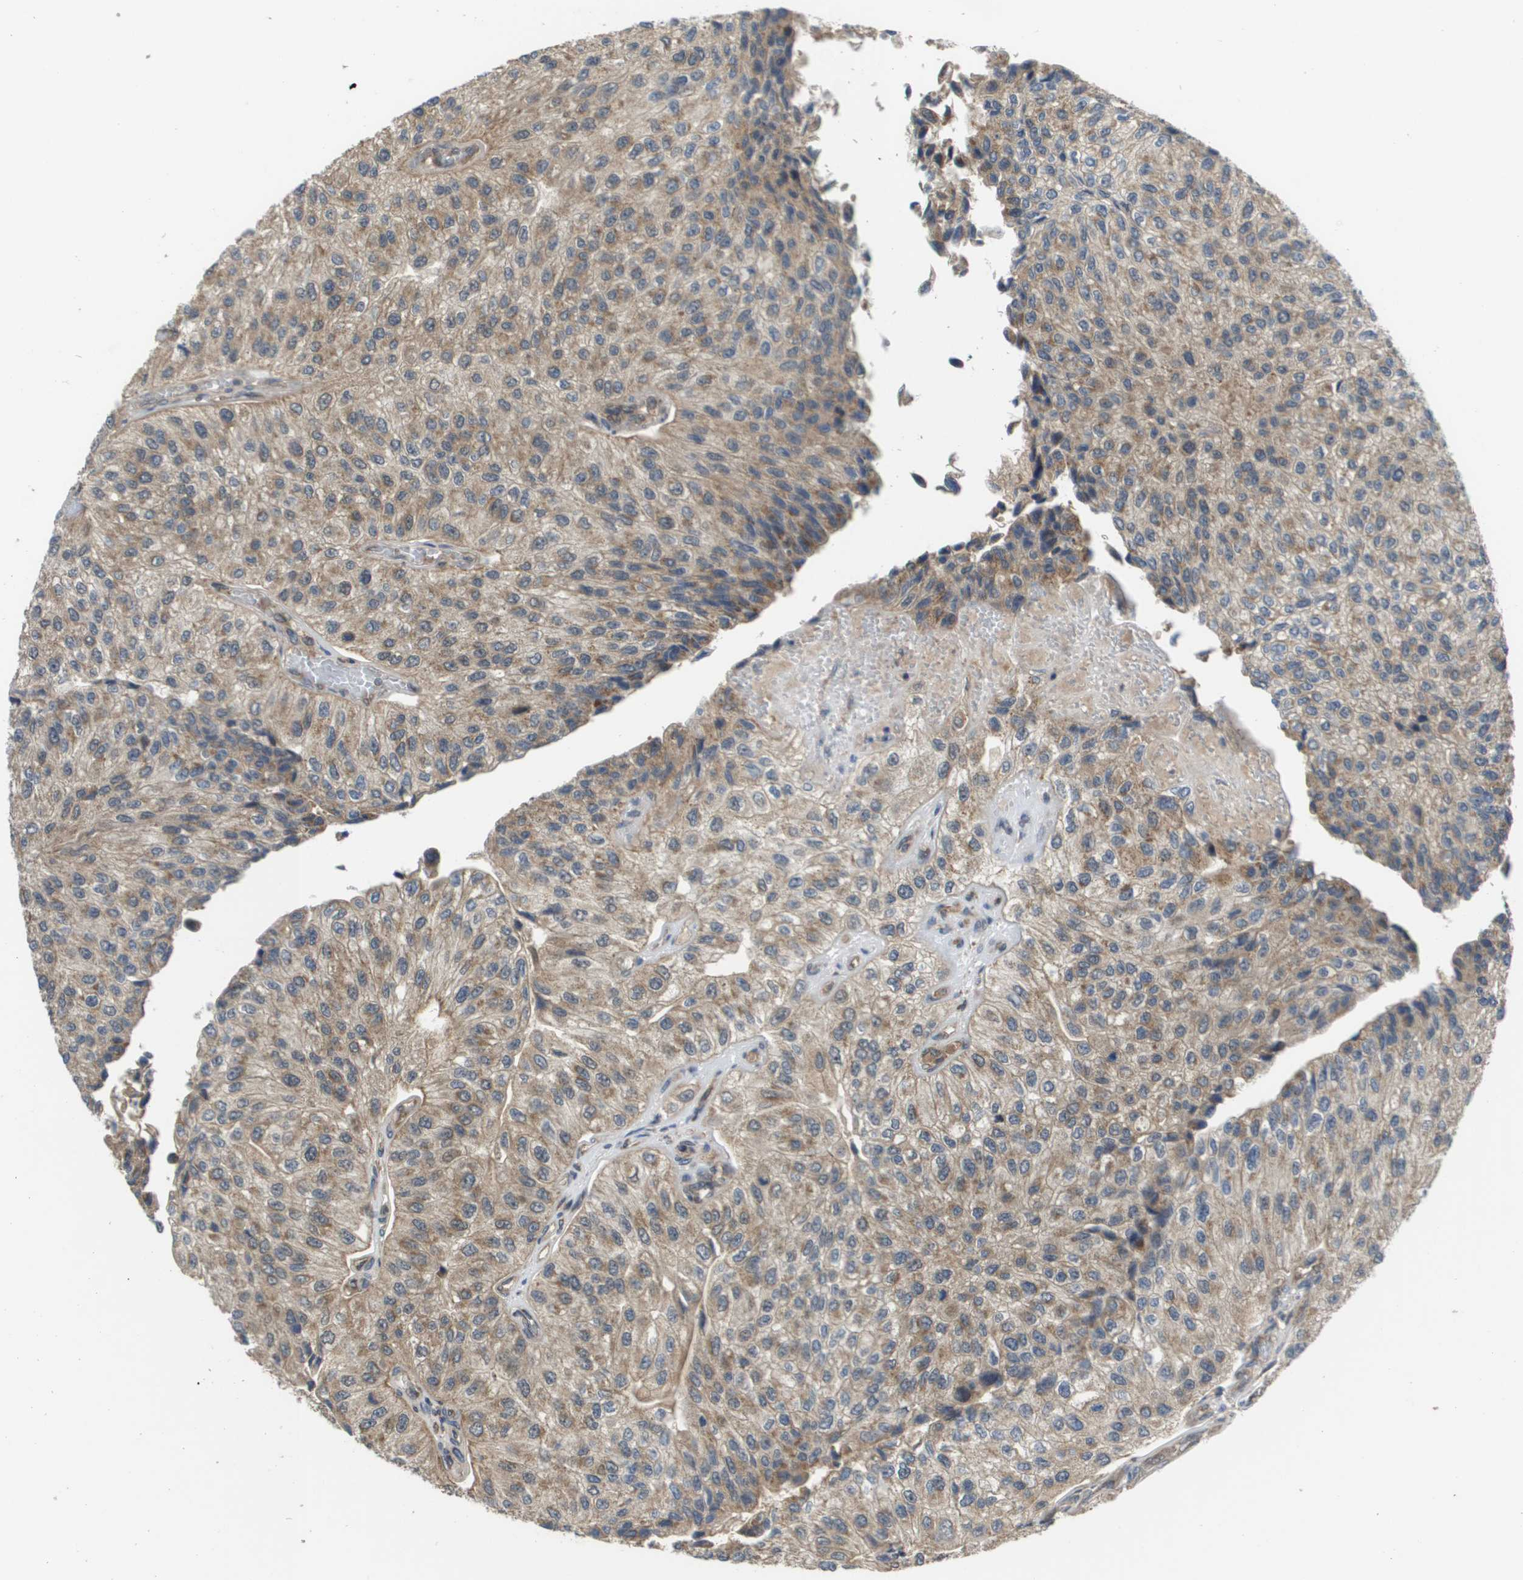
{"staining": {"intensity": "weak", "quantity": ">75%", "location": "cytoplasmic/membranous"}, "tissue": "urothelial cancer", "cell_type": "Tumor cells", "image_type": "cancer", "snomed": [{"axis": "morphology", "description": "Urothelial carcinoma, High grade"}, {"axis": "topography", "description": "Kidney"}, {"axis": "topography", "description": "Urinary bladder"}], "caption": "Immunohistochemical staining of urothelial cancer displays low levels of weak cytoplasmic/membranous protein expression in approximately >75% of tumor cells.", "gene": "RBM38", "patient": {"sex": "male", "age": 77}}